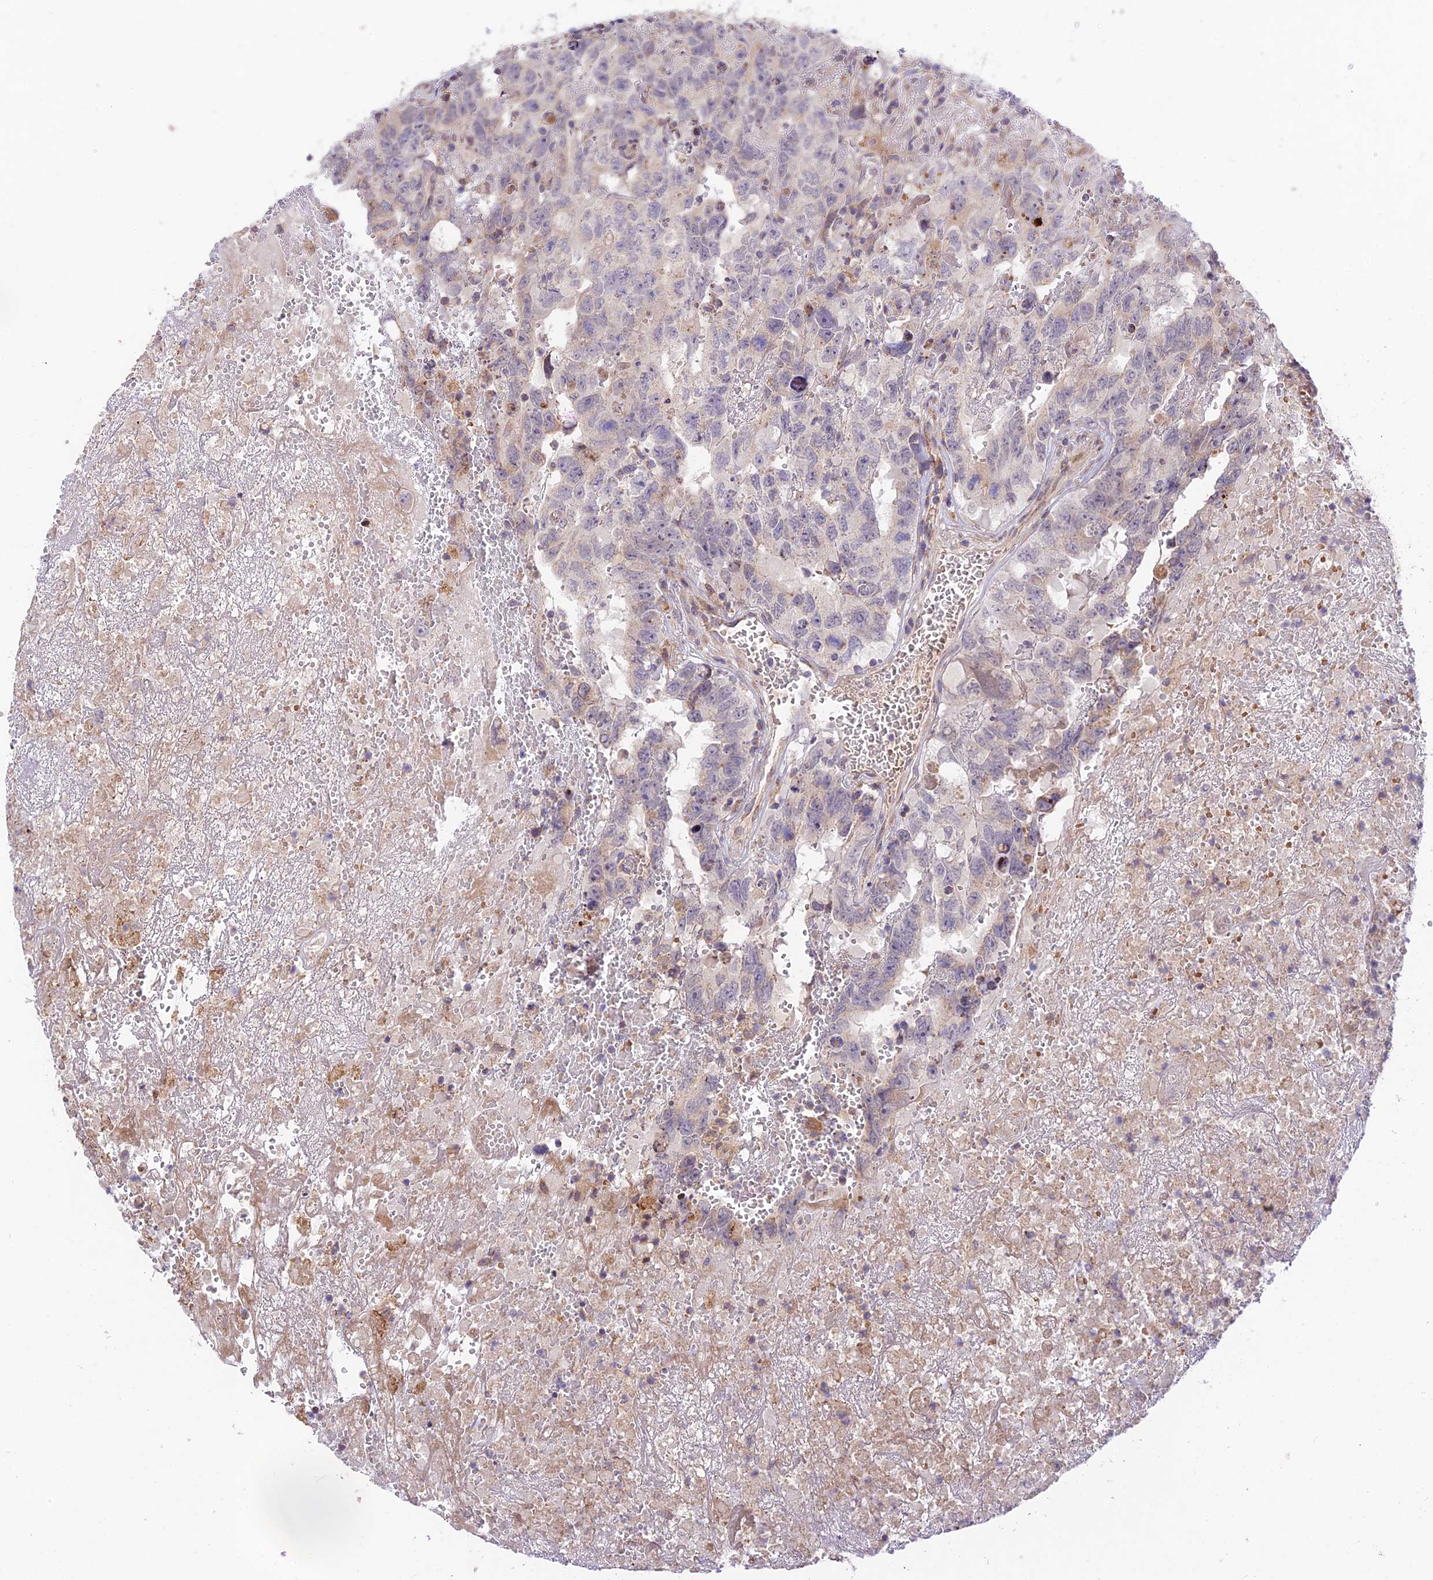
{"staining": {"intensity": "negative", "quantity": "none", "location": "none"}, "tissue": "testis cancer", "cell_type": "Tumor cells", "image_type": "cancer", "snomed": [{"axis": "morphology", "description": "Carcinoma, Embryonal, NOS"}, {"axis": "topography", "description": "Testis"}], "caption": "A high-resolution micrograph shows IHC staining of testis embryonal carcinoma, which shows no significant staining in tumor cells. (DAB immunohistochemistry (IHC), high magnification).", "gene": "FUOM", "patient": {"sex": "male", "age": 45}}